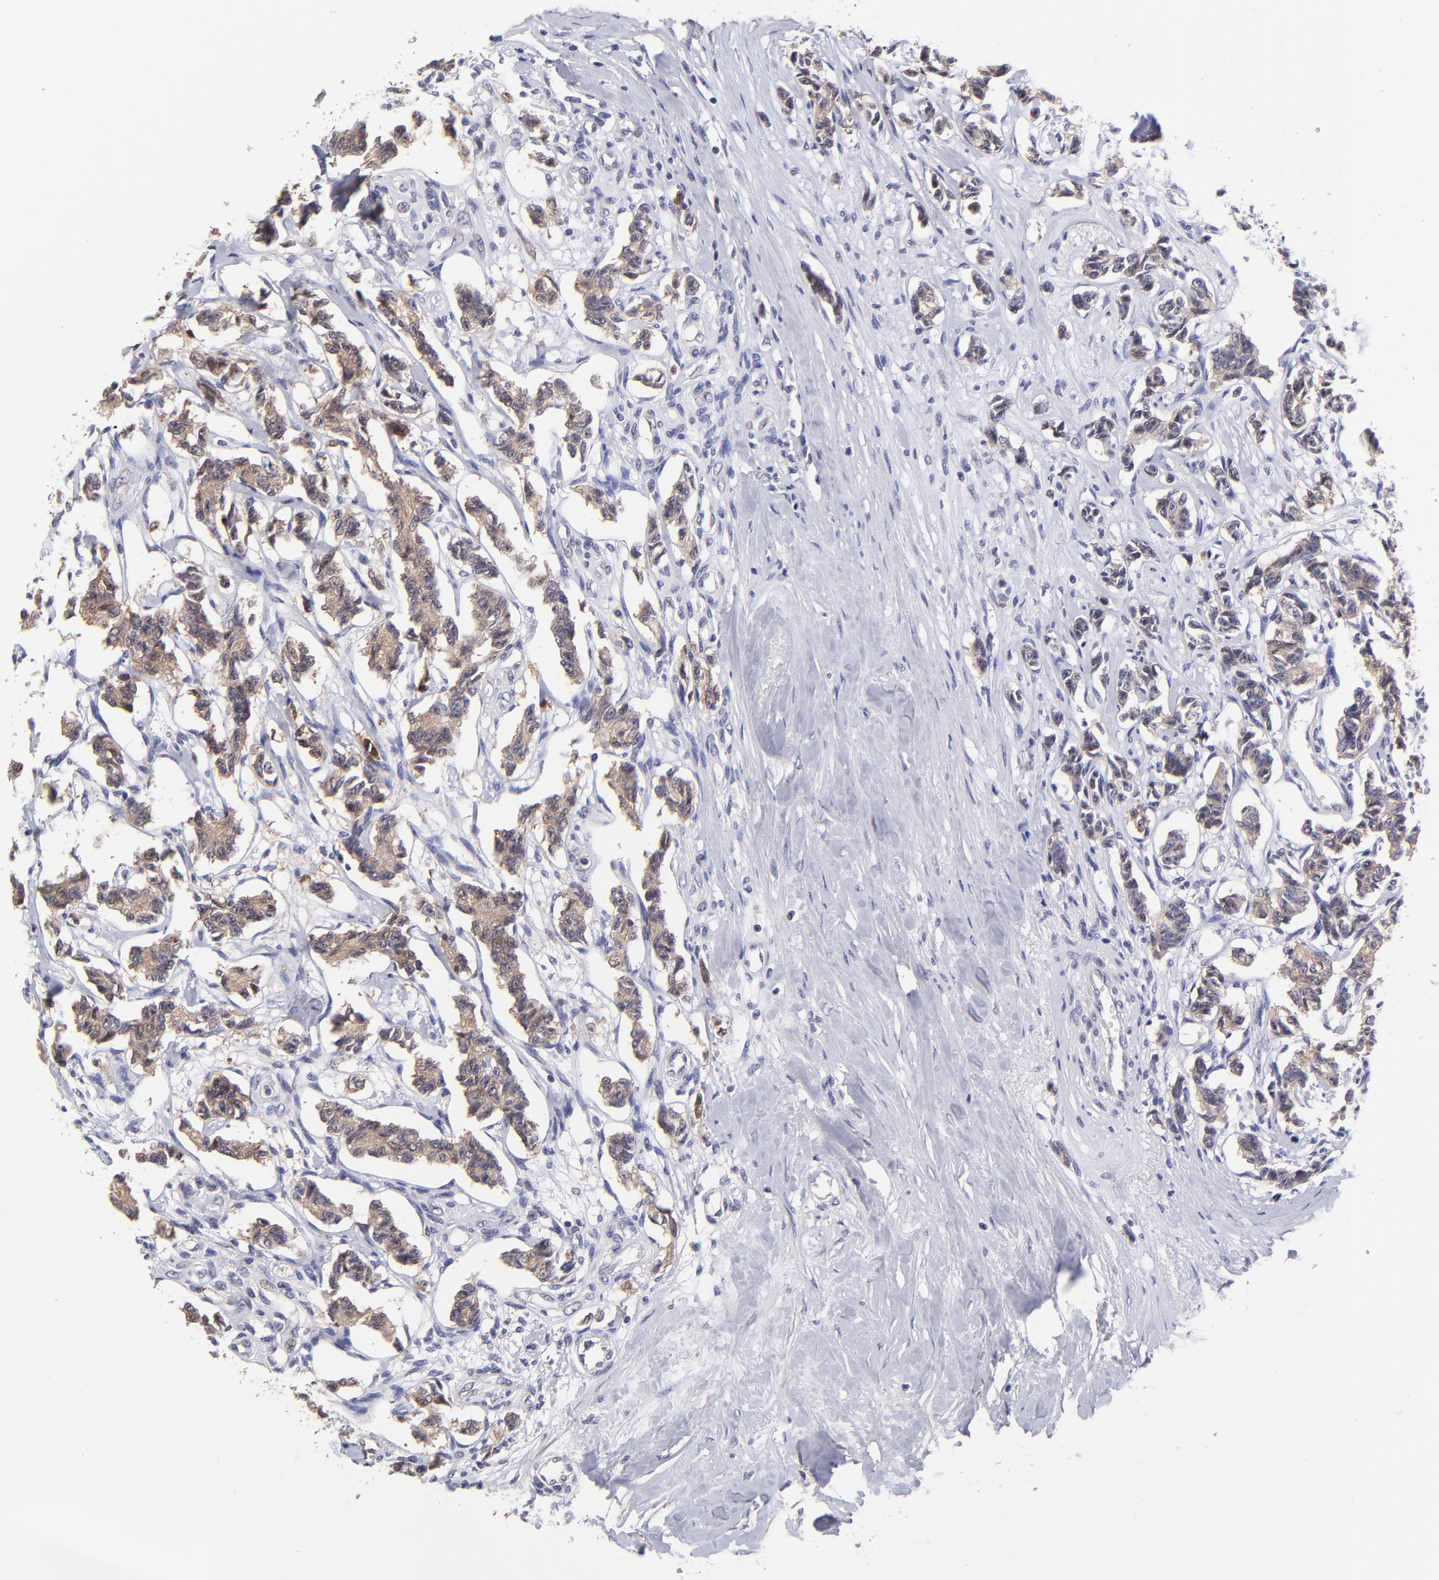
{"staining": {"intensity": "moderate", "quantity": ">75%", "location": "cytoplasmic/membranous"}, "tissue": "renal cancer", "cell_type": "Tumor cells", "image_type": "cancer", "snomed": [{"axis": "morphology", "description": "Carcinoid, malignant, NOS"}, {"axis": "topography", "description": "Kidney"}], "caption": "A micrograph of renal malignant carcinoid stained for a protein demonstrates moderate cytoplasmic/membranous brown staining in tumor cells. (brown staining indicates protein expression, while blue staining denotes nuclei).", "gene": "NSF", "patient": {"sex": "female", "age": 41}}